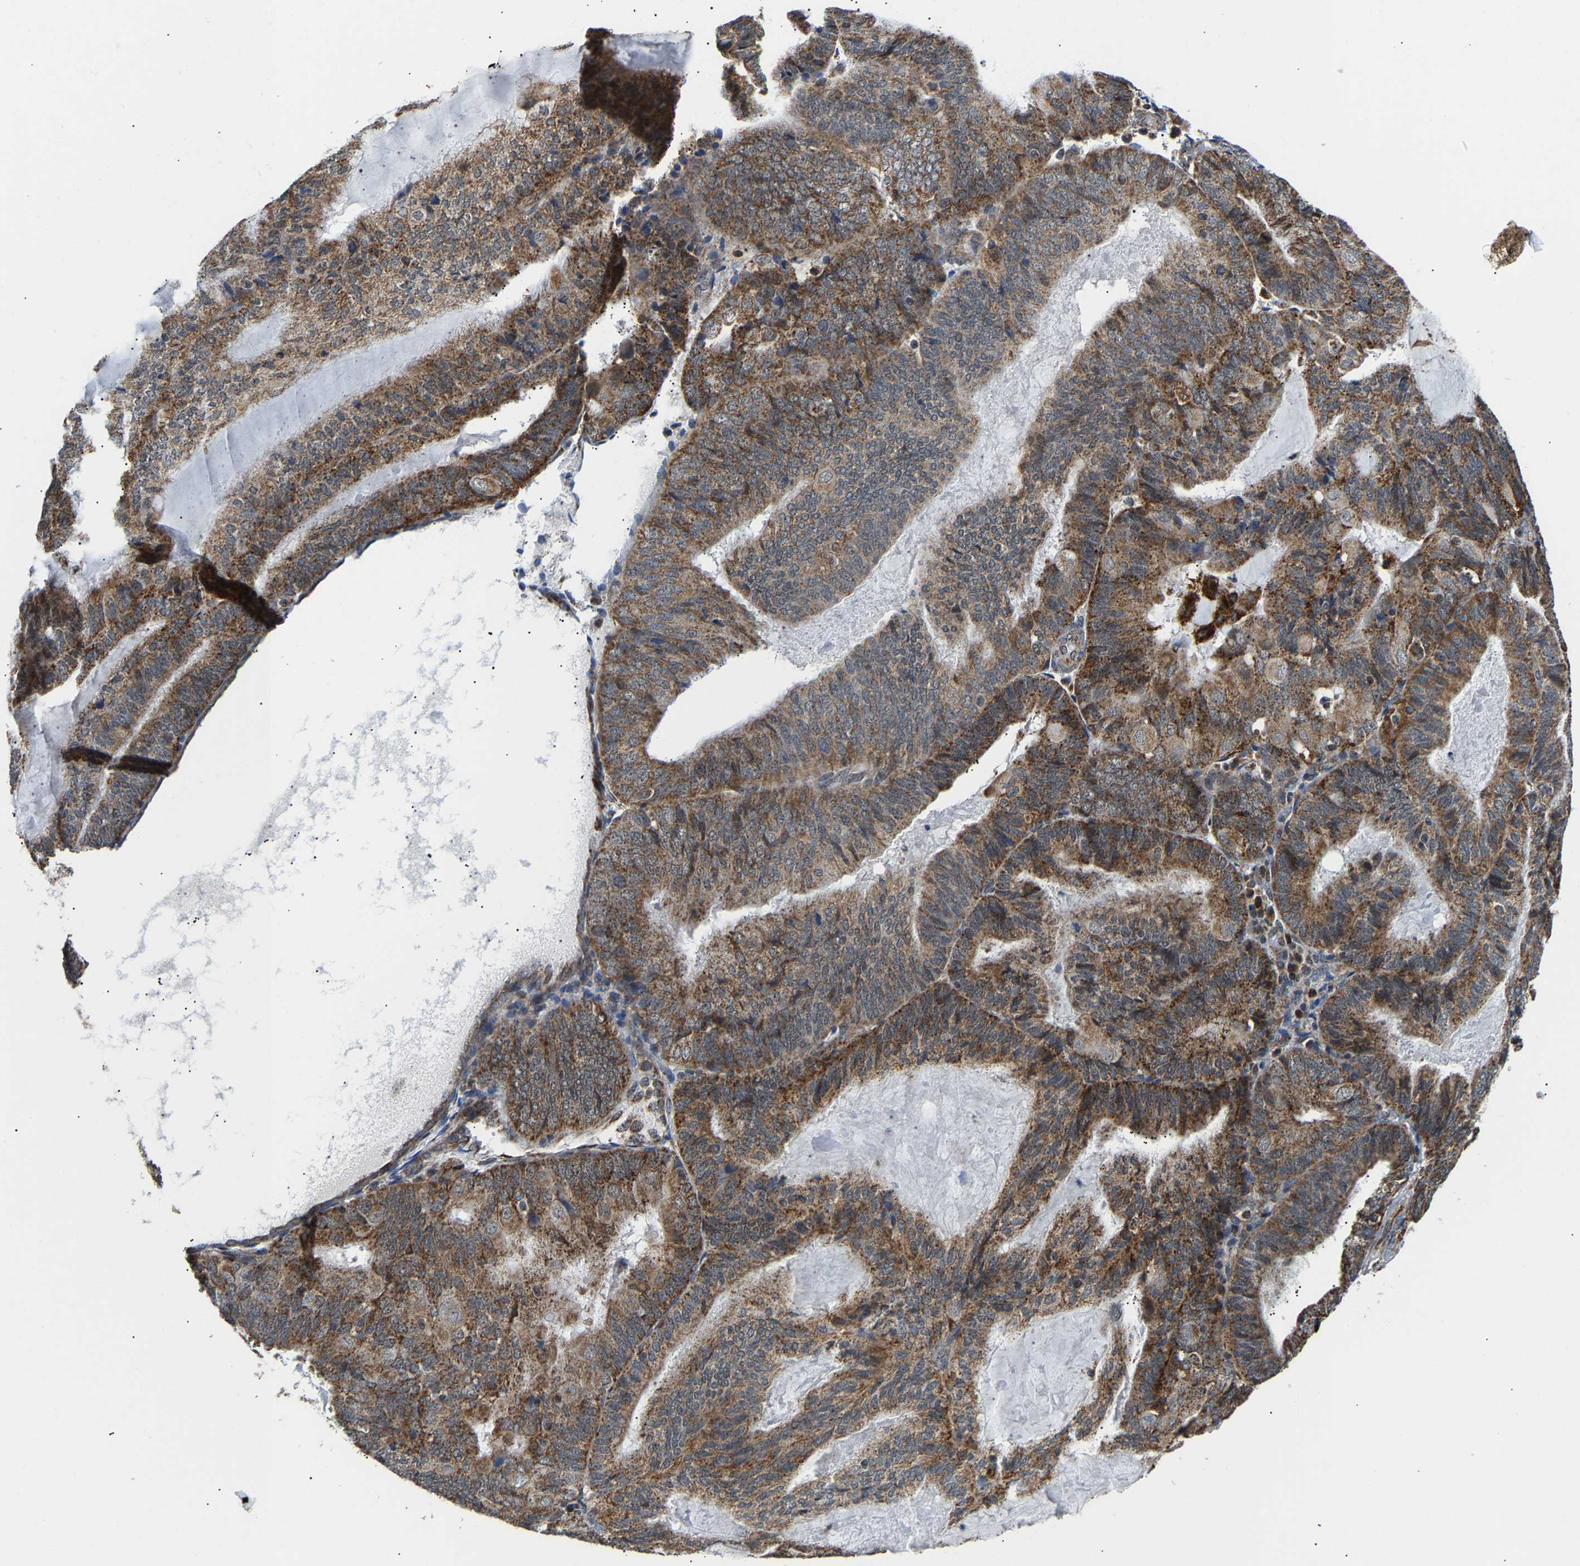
{"staining": {"intensity": "moderate", "quantity": ">75%", "location": "cytoplasmic/membranous"}, "tissue": "endometrial cancer", "cell_type": "Tumor cells", "image_type": "cancer", "snomed": [{"axis": "morphology", "description": "Adenocarcinoma, NOS"}, {"axis": "topography", "description": "Endometrium"}], "caption": "Protein expression analysis of endometrial cancer (adenocarcinoma) reveals moderate cytoplasmic/membranous staining in approximately >75% of tumor cells. (DAB IHC, brown staining for protein, blue staining for nuclei).", "gene": "GIMAP7", "patient": {"sex": "female", "age": 81}}